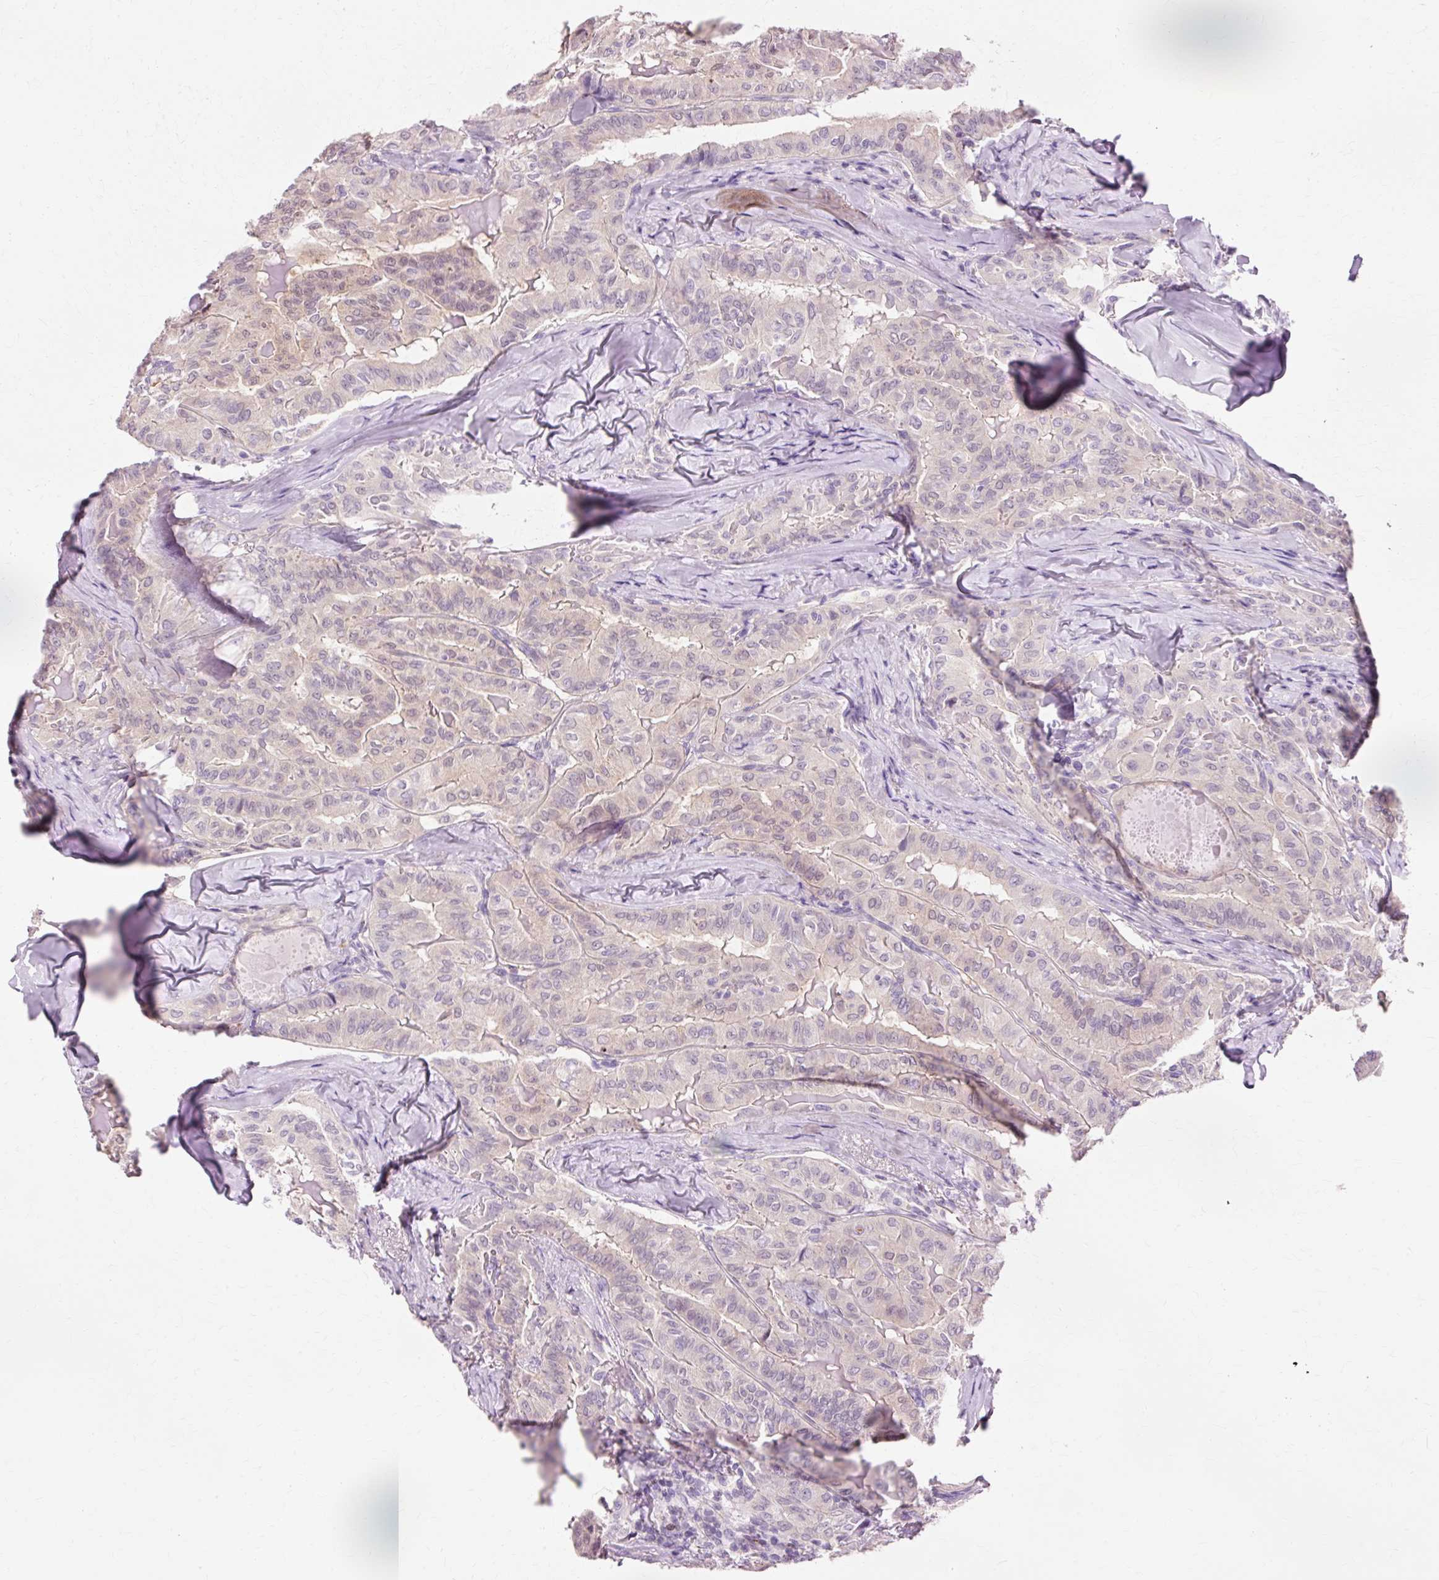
{"staining": {"intensity": "negative", "quantity": "none", "location": "none"}, "tissue": "thyroid cancer", "cell_type": "Tumor cells", "image_type": "cancer", "snomed": [{"axis": "morphology", "description": "Papillary adenocarcinoma, NOS"}, {"axis": "topography", "description": "Thyroid gland"}], "caption": "Immunohistochemistry micrograph of neoplastic tissue: thyroid cancer (papillary adenocarcinoma) stained with DAB (3,3'-diaminobenzidine) shows no significant protein expression in tumor cells. Nuclei are stained in blue.", "gene": "VN1R2", "patient": {"sex": "female", "age": 68}}